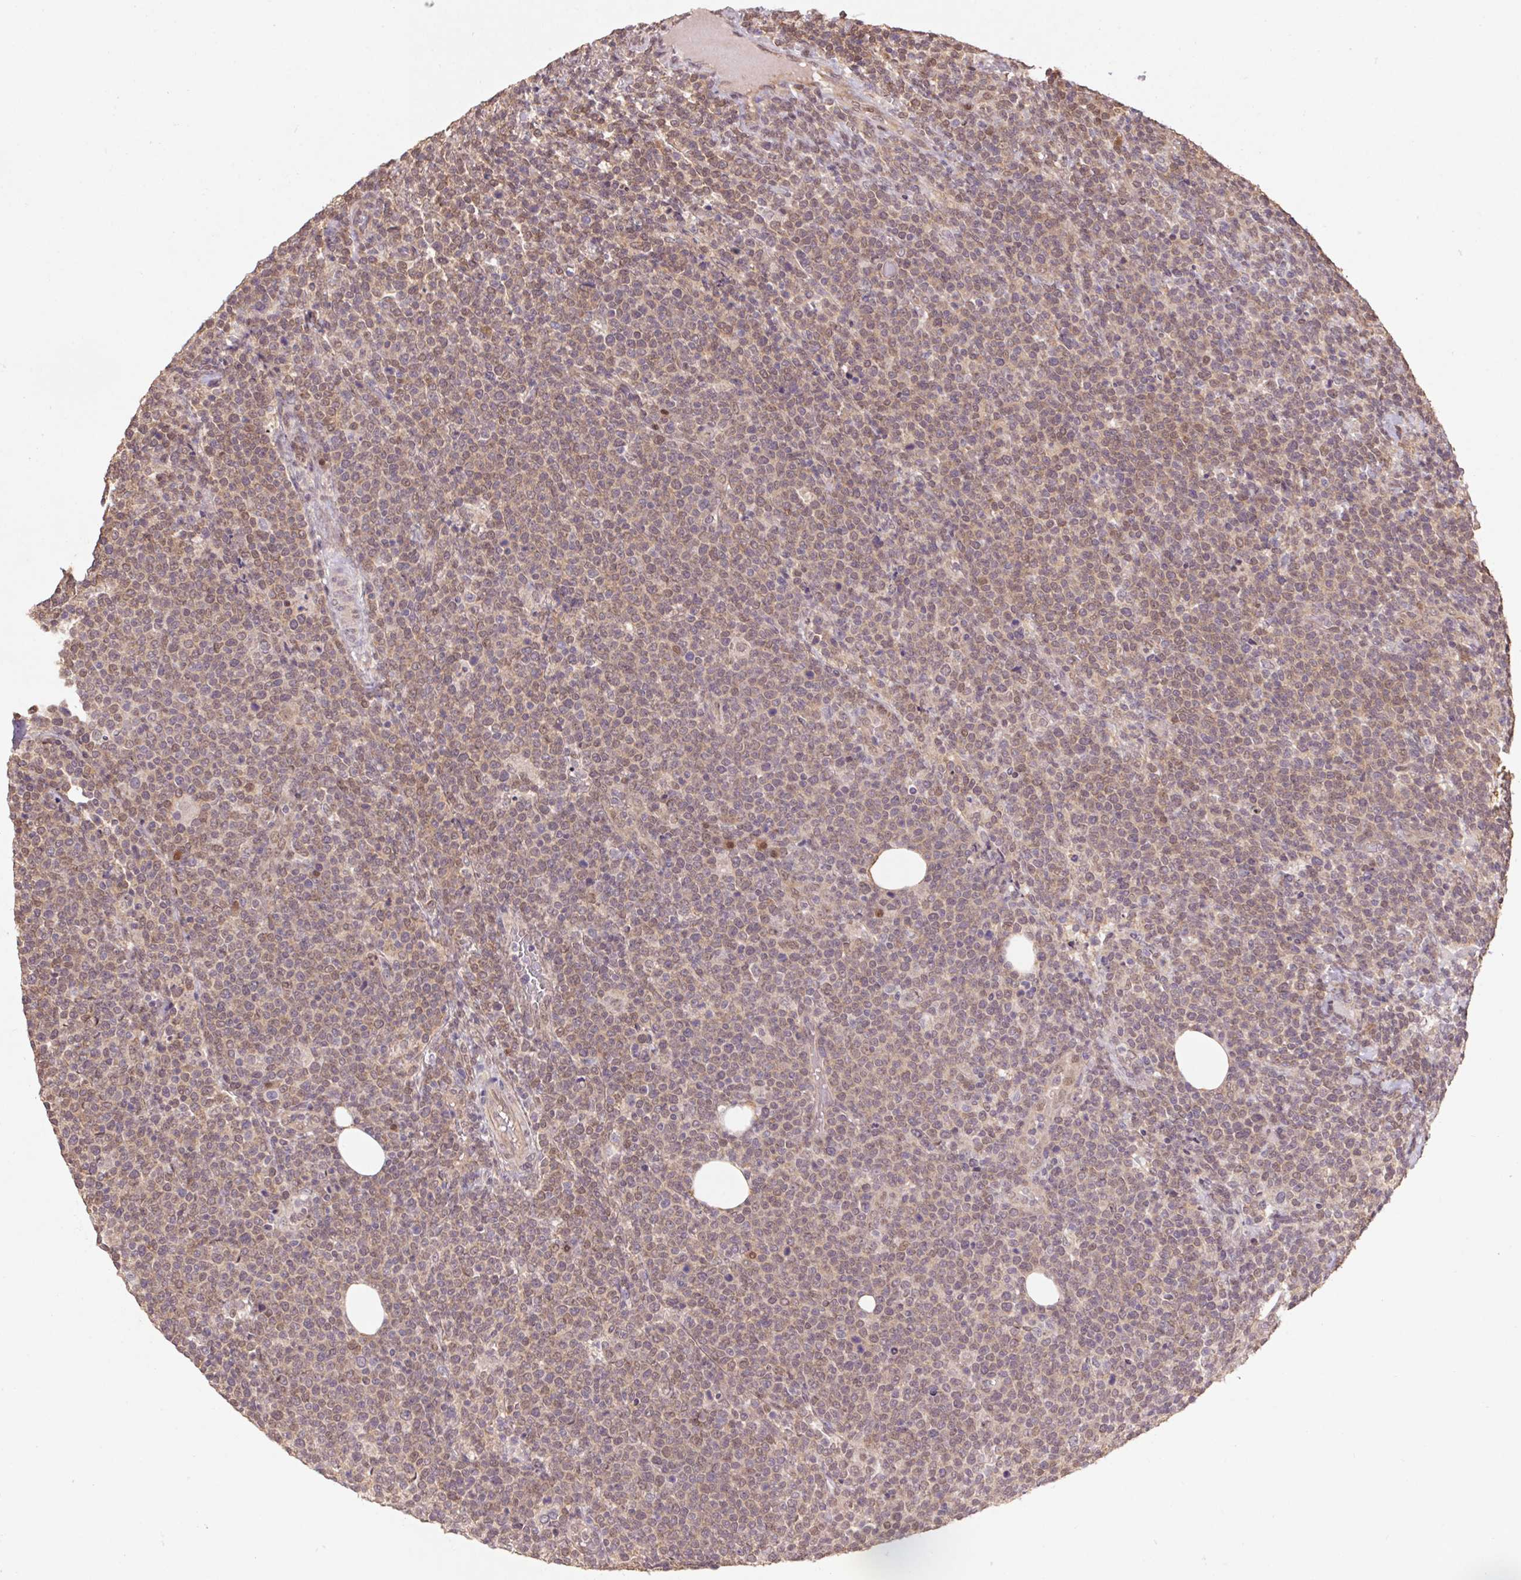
{"staining": {"intensity": "weak", "quantity": "25%-75%", "location": "nuclear"}, "tissue": "lymphoma", "cell_type": "Tumor cells", "image_type": "cancer", "snomed": [{"axis": "morphology", "description": "Malignant lymphoma, non-Hodgkin's type, High grade"}, {"axis": "topography", "description": "Lymph node"}], "caption": "Immunohistochemistry (IHC) of malignant lymphoma, non-Hodgkin's type (high-grade) demonstrates low levels of weak nuclear positivity in about 25%-75% of tumor cells. (IHC, brightfield microscopy, high magnification).", "gene": "CUTA", "patient": {"sex": "male", "age": 61}}